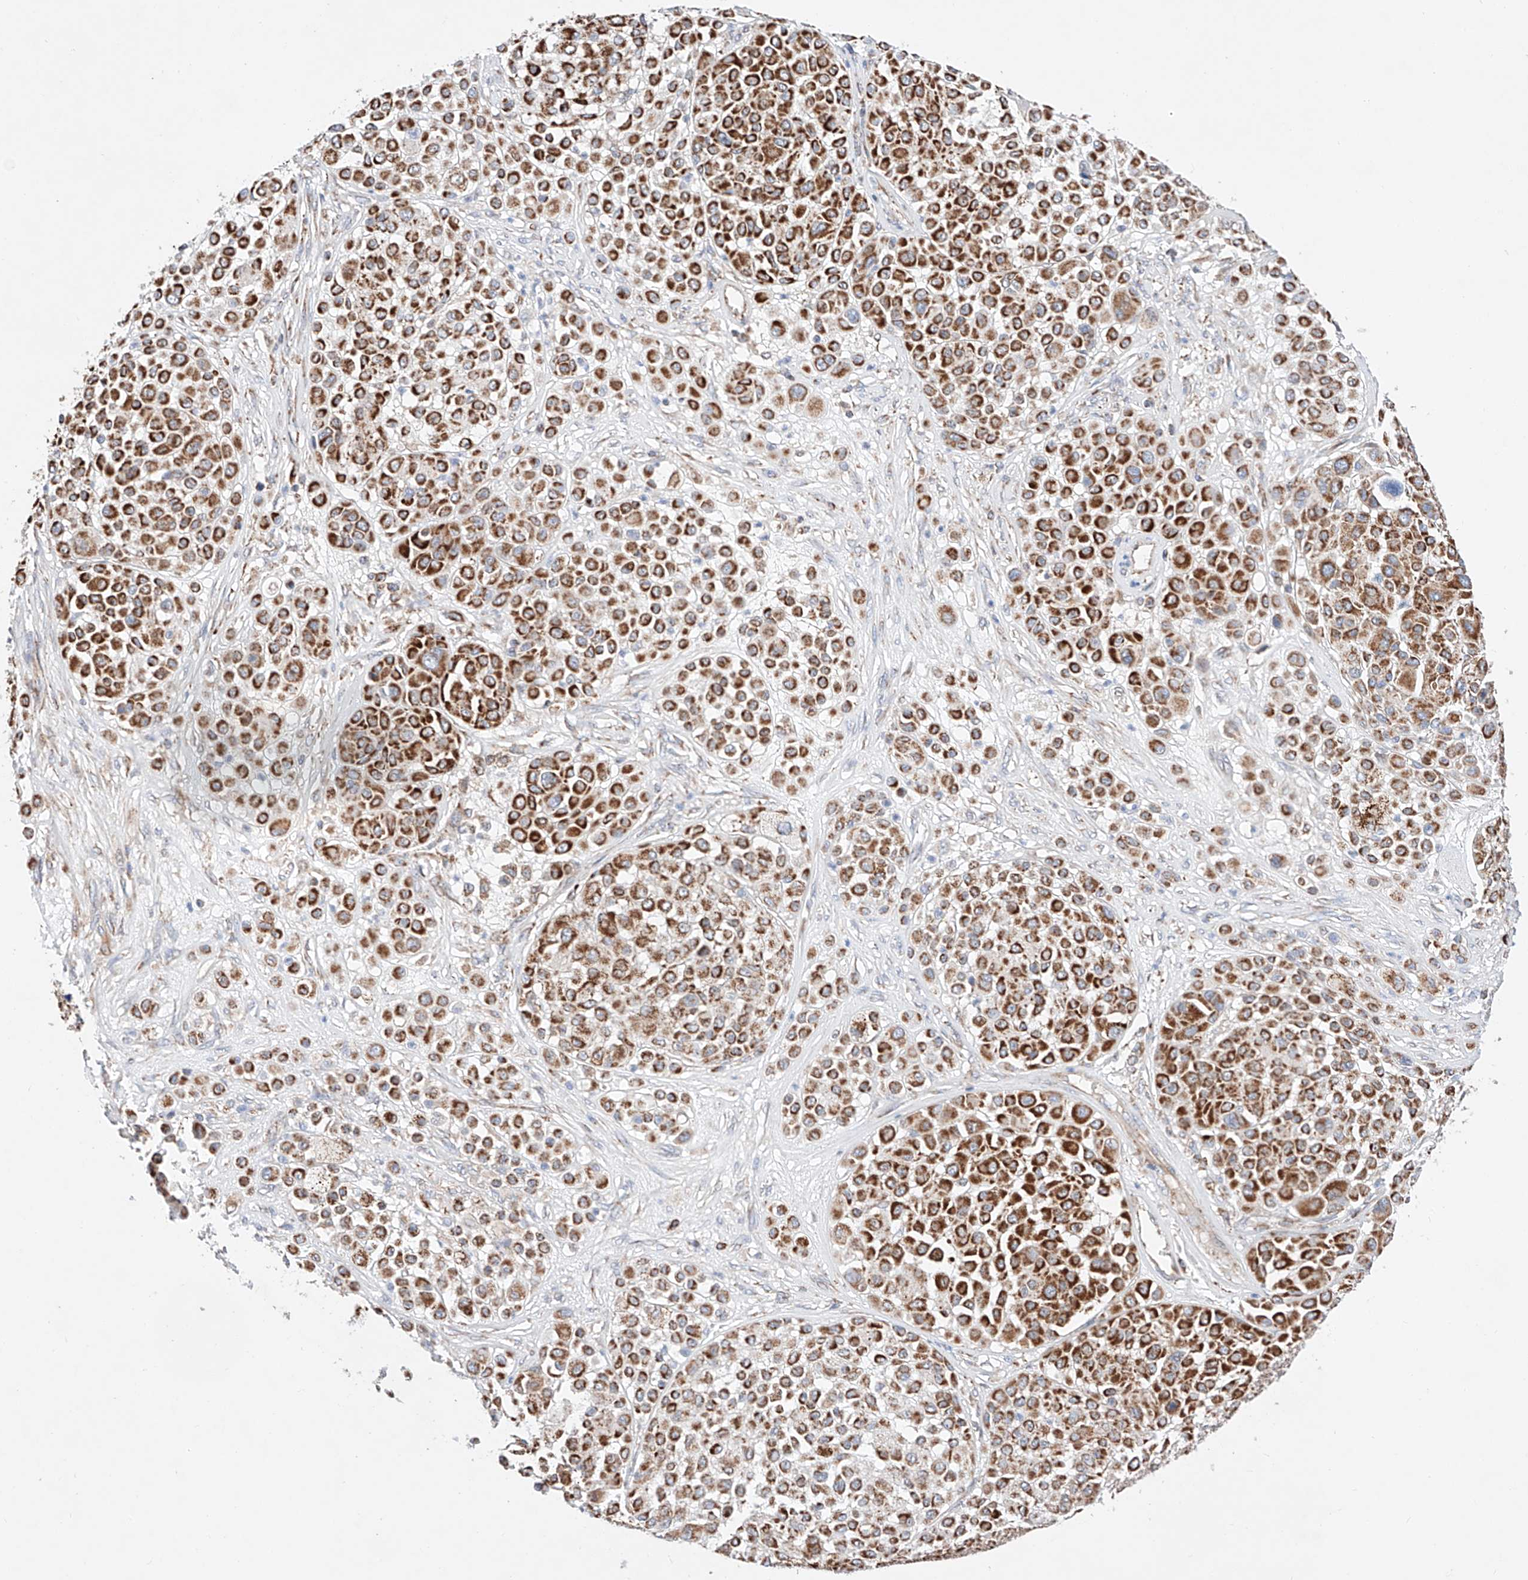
{"staining": {"intensity": "strong", "quantity": ">75%", "location": "cytoplasmic/membranous"}, "tissue": "melanoma", "cell_type": "Tumor cells", "image_type": "cancer", "snomed": [{"axis": "morphology", "description": "Malignant melanoma, Metastatic site"}, {"axis": "topography", "description": "Soft tissue"}], "caption": "The photomicrograph demonstrates a brown stain indicating the presence of a protein in the cytoplasmic/membranous of tumor cells in malignant melanoma (metastatic site).", "gene": "KTI12", "patient": {"sex": "male", "age": 41}}